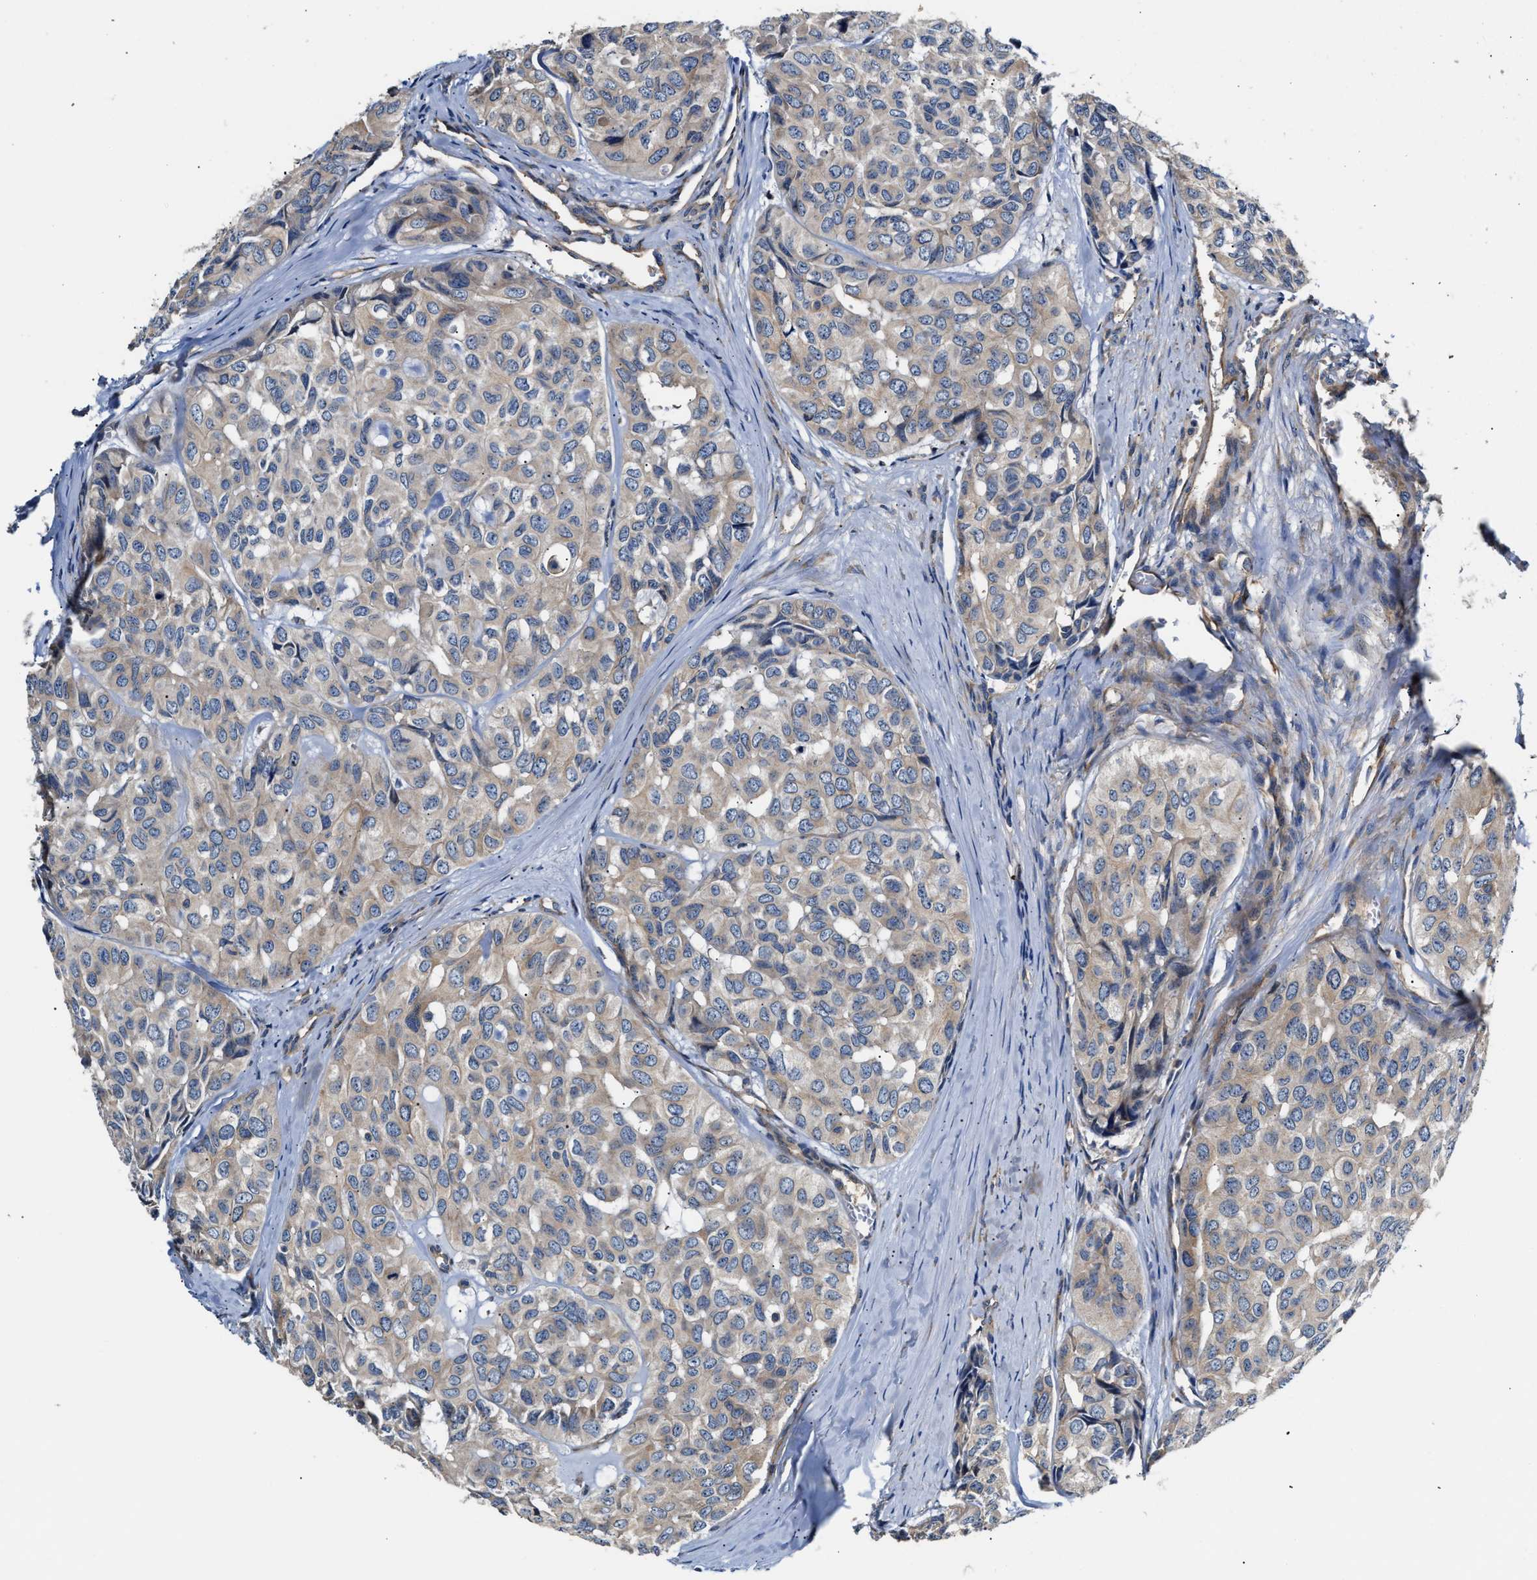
{"staining": {"intensity": "weak", "quantity": ">75%", "location": "cytoplasmic/membranous"}, "tissue": "head and neck cancer", "cell_type": "Tumor cells", "image_type": "cancer", "snomed": [{"axis": "morphology", "description": "Adenocarcinoma, NOS"}, {"axis": "topography", "description": "Salivary gland, NOS"}, {"axis": "topography", "description": "Head-Neck"}], "caption": "The image displays staining of head and neck cancer (adenocarcinoma), revealing weak cytoplasmic/membranous protein expression (brown color) within tumor cells.", "gene": "TEX2", "patient": {"sex": "female", "age": 76}}